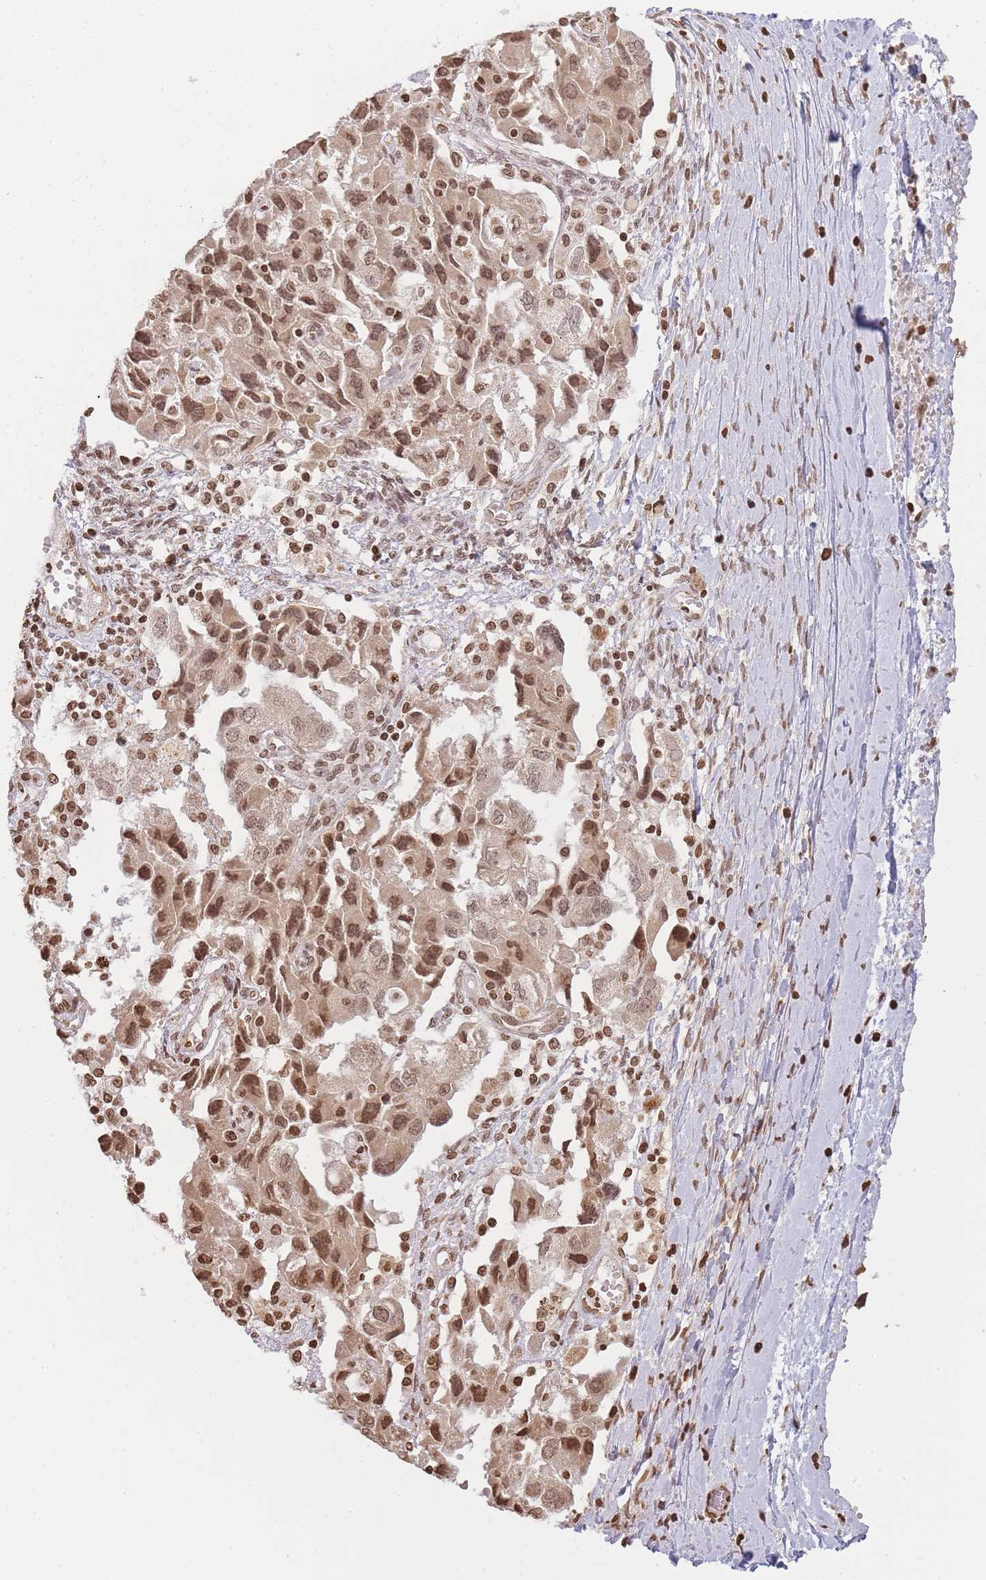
{"staining": {"intensity": "moderate", "quantity": ">75%", "location": "nuclear"}, "tissue": "ovarian cancer", "cell_type": "Tumor cells", "image_type": "cancer", "snomed": [{"axis": "morphology", "description": "Carcinoma, NOS"}, {"axis": "morphology", "description": "Cystadenocarcinoma, serous, NOS"}, {"axis": "topography", "description": "Ovary"}], "caption": "Human serous cystadenocarcinoma (ovarian) stained for a protein (brown) displays moderate nuclear positive expression in about >75% of tumor cells.", "gene": "WWTR1", "patient": {"sex": "female", "age": 69}}